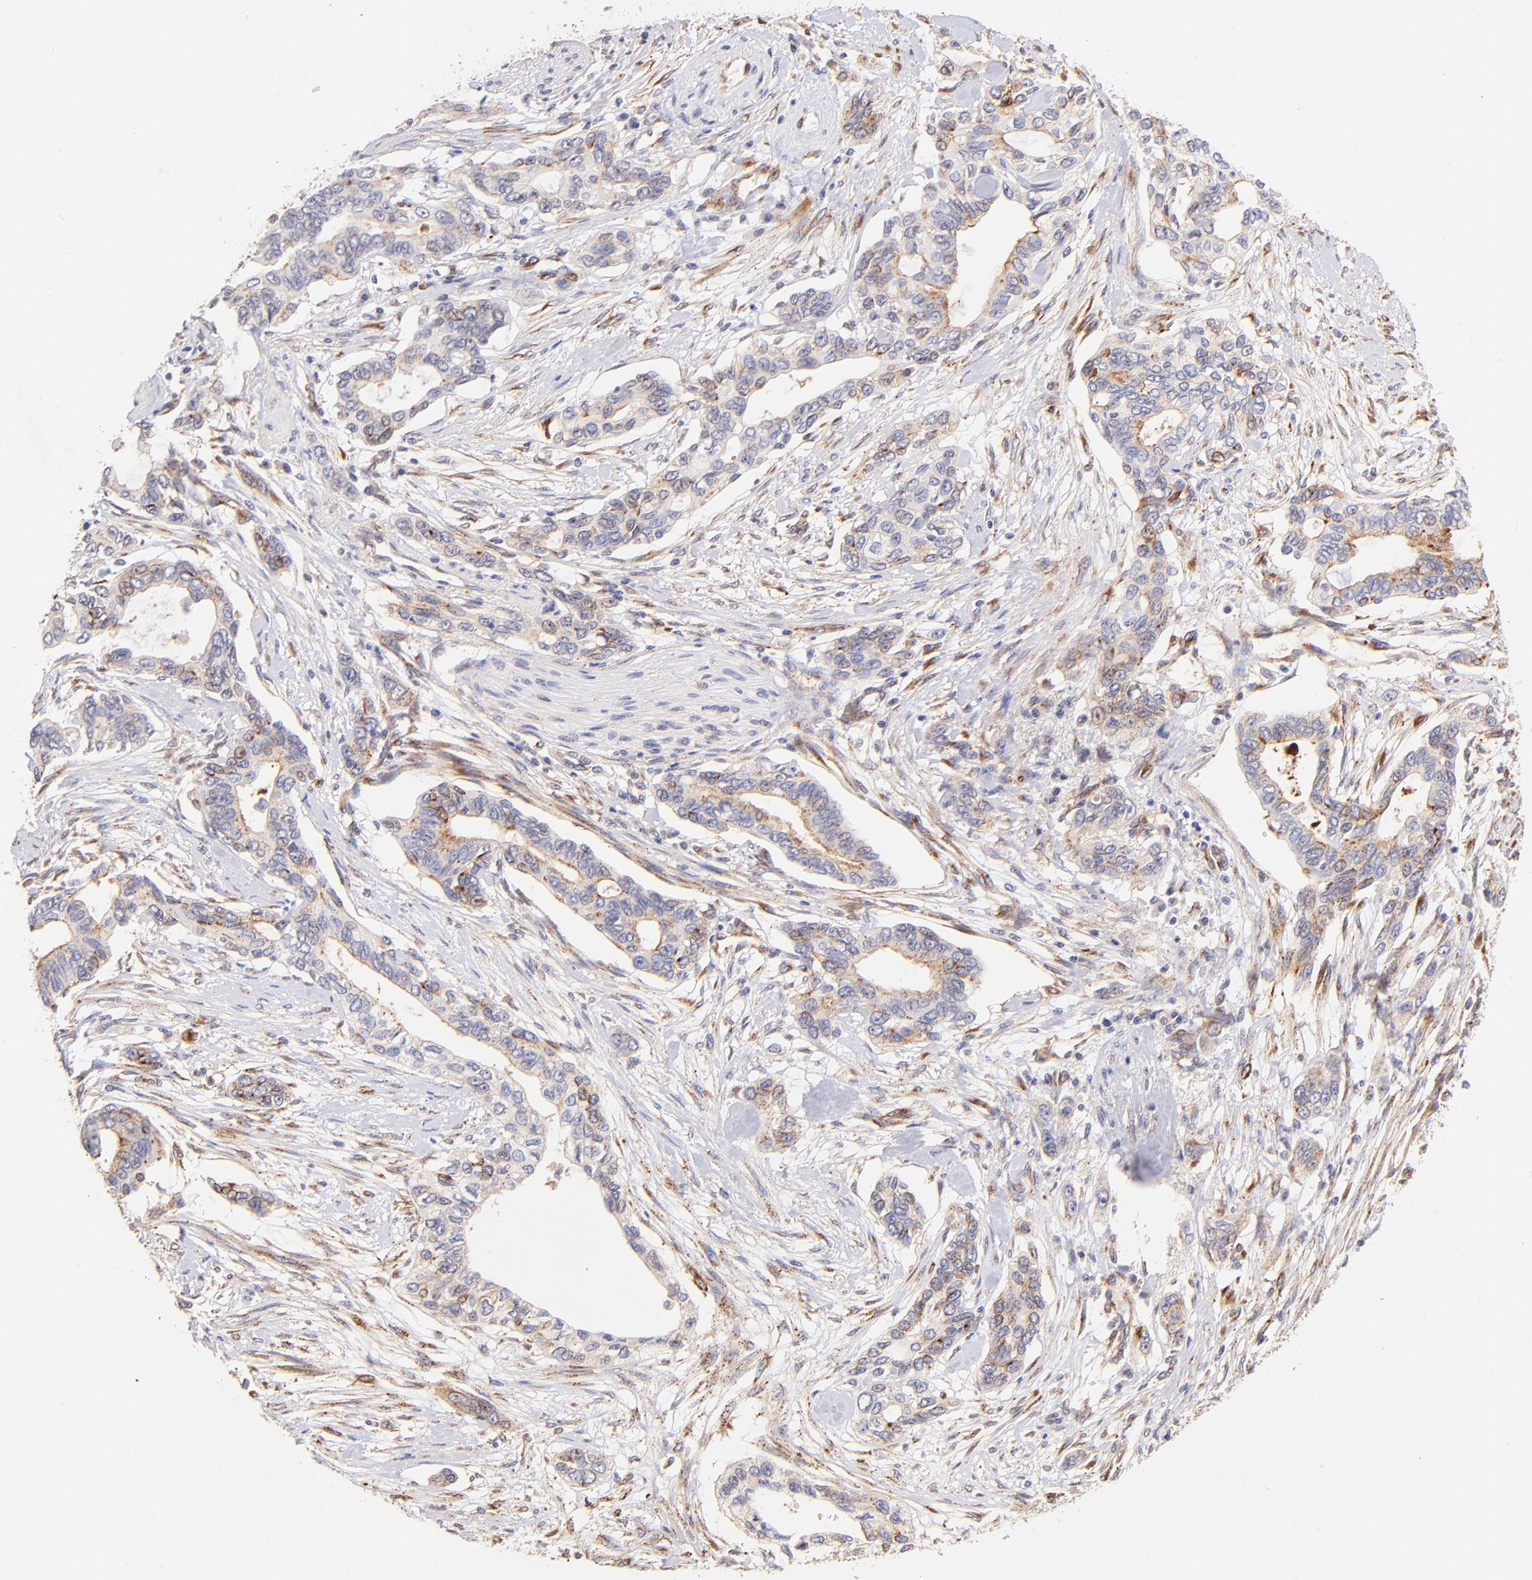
{"staining": {"intensity": "weak", "quantity": "25%-75%", "location": "cytoplasmic/membranous"}, "tissue": "pancreatic cancer", "cell_type": "Tumor cells", "image_type": "cancer", "snomed": [{"axis": "morphology", "description": "Adenocarcinoma, NOS"}, {"axis": "topography", "description": "Pancreas"}], "caption": "Pancreatic cancer (adenocarcinoma) stained with a protein marker reveals weak staining in tumor cells.", "gene": "SPARC", "patient": {"sex": "female", "age": 60}}